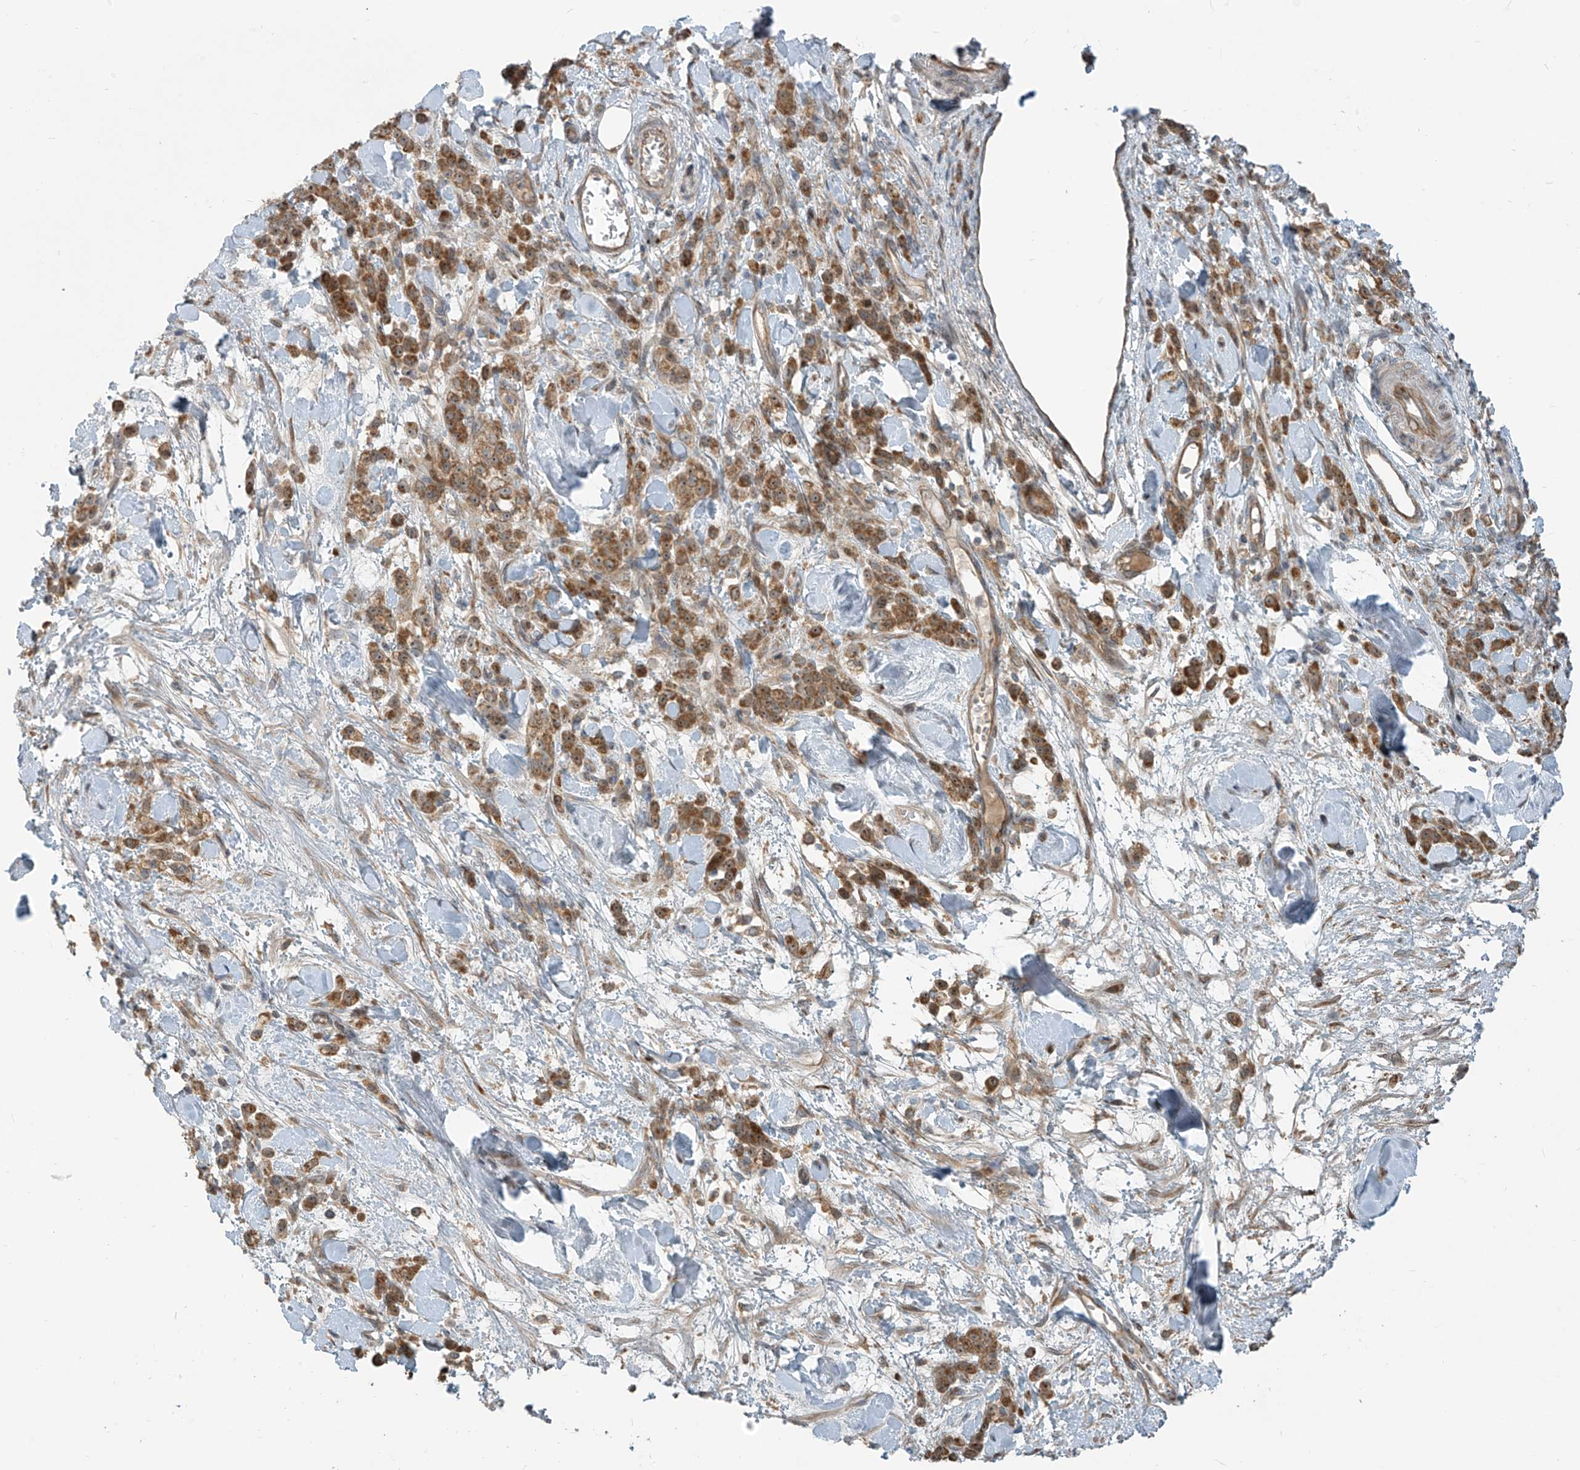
{"staining": {"intensity": "moderate", "quantity": ">75%", "location": "cytoplasmic/membranous"}, "tissue": "stomach cancer", "cell_type": "Tumor cells", "image_type": "cancer", "snomed": [{"axis": "morphology", "description": "Normal tissue, NOS"}, {"axis": "morphology", "description": "Adenocarcinoma, NOS"}, {"axis": "topography", "description": "Stomach"}], "caption": "Immunohistochemical staining of human stomach cancer (adenocarcinoma) displays medium levels of moderate cytoplasmic/membranous protein expression in about >75% of tumor cells. Using DAB (3,3'-diaminobenzidine) (brown) and hematoxylin (blue) stains, captured at high magnification using brightfield microscopy.", "gene": "KATNIP", "patient": {"sex": "male", "age": 82}}